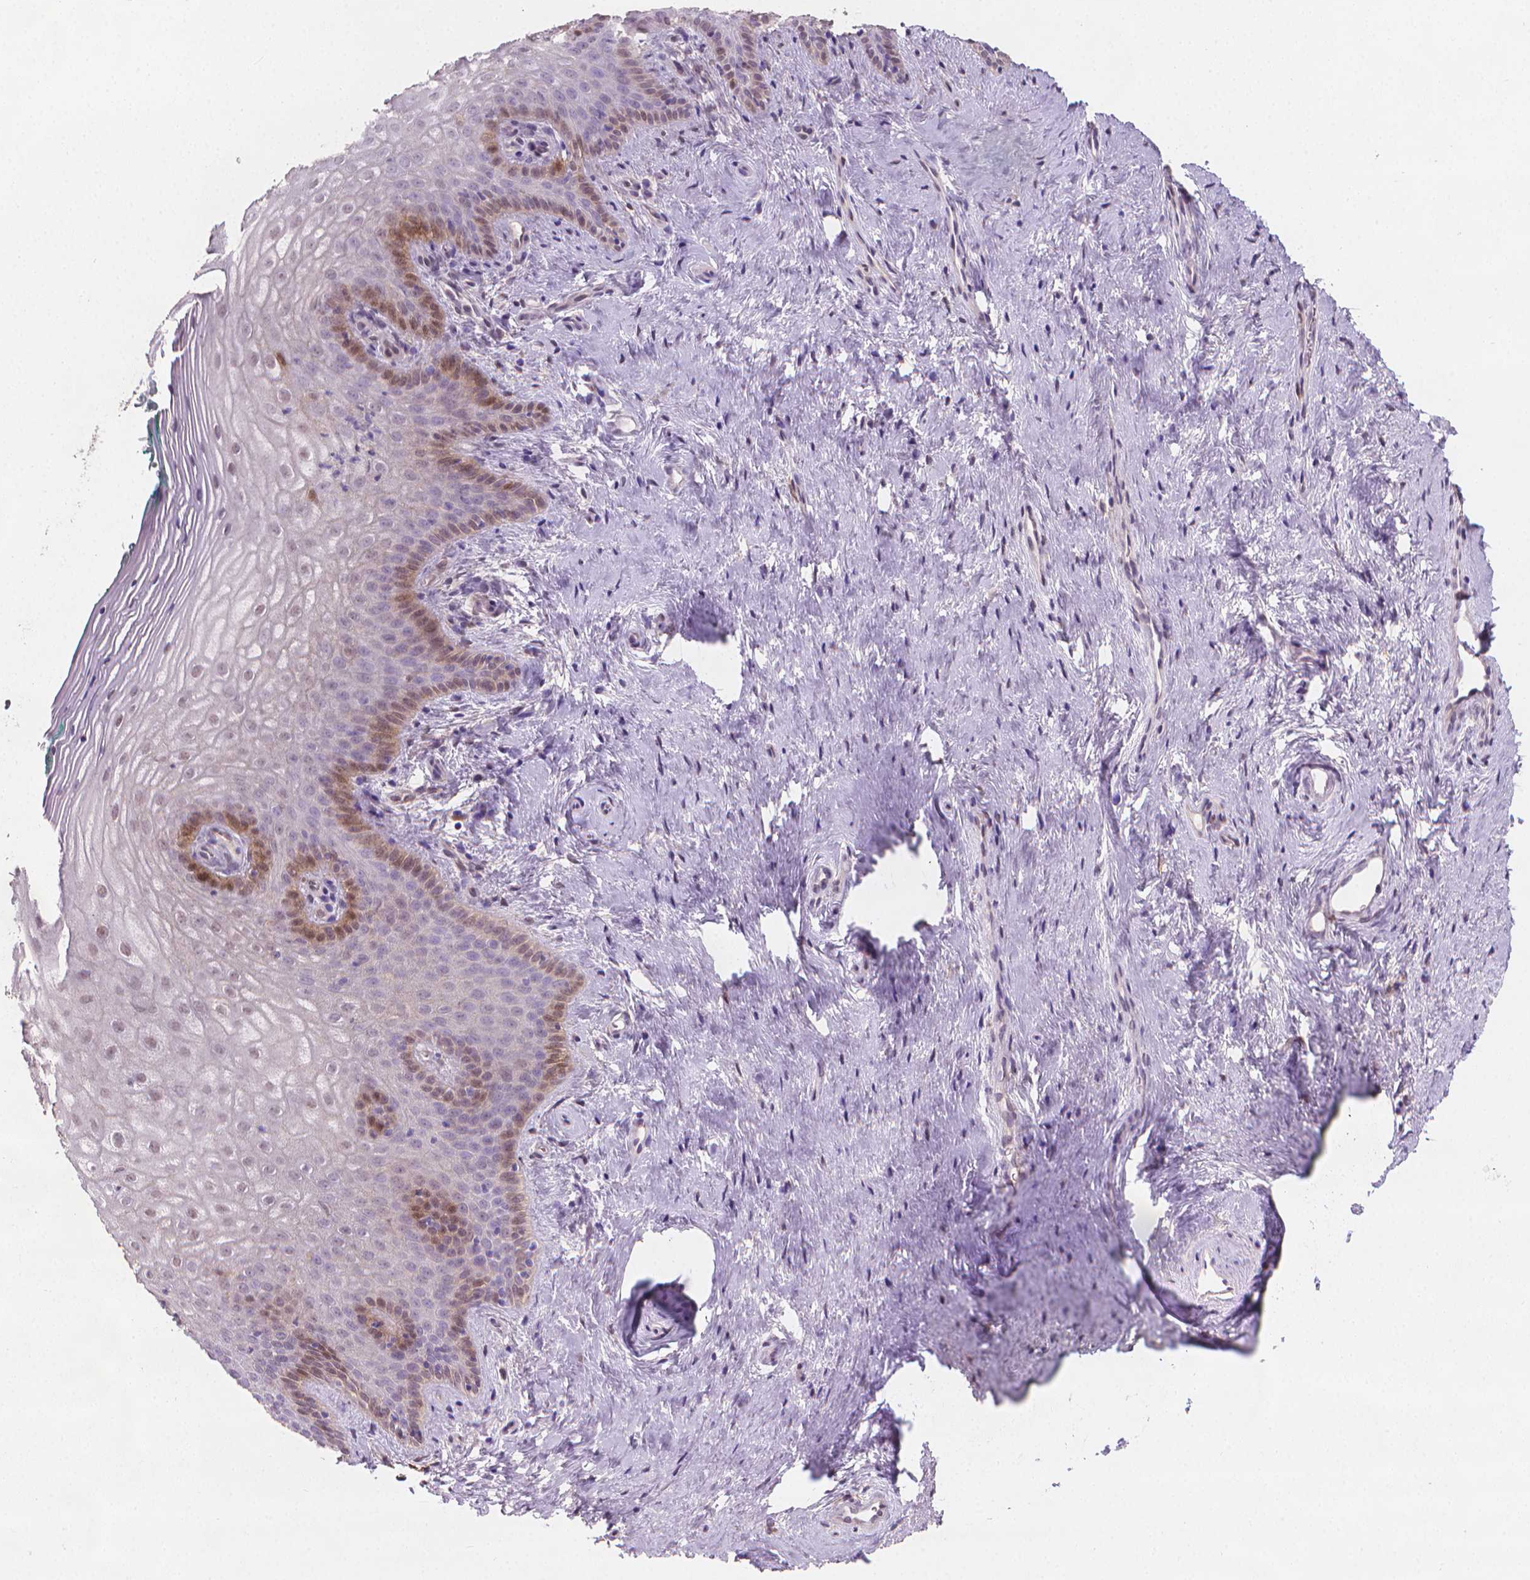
{"staining": {"intensity": "weak", "quantity": "<25%", "location": "cytoplasmic/membranous,nuclear"}, "tissue": "vagina", "cell_type": "Squamous epithelial cells", "image_type": "normal", "snomed": [{"axis": "morphology", "description": "Normal tissue, NOS"}, {"axis": "topography", "description": "Vagina"}], "caption": "Immunohistochemistry image of normal vagina: human vagina stained with DAB exhibits no significant protein positivity in squamous epithelial cells.", "gene": "TNFAIP2", "patient": {"sex": "female", "age": 45}}